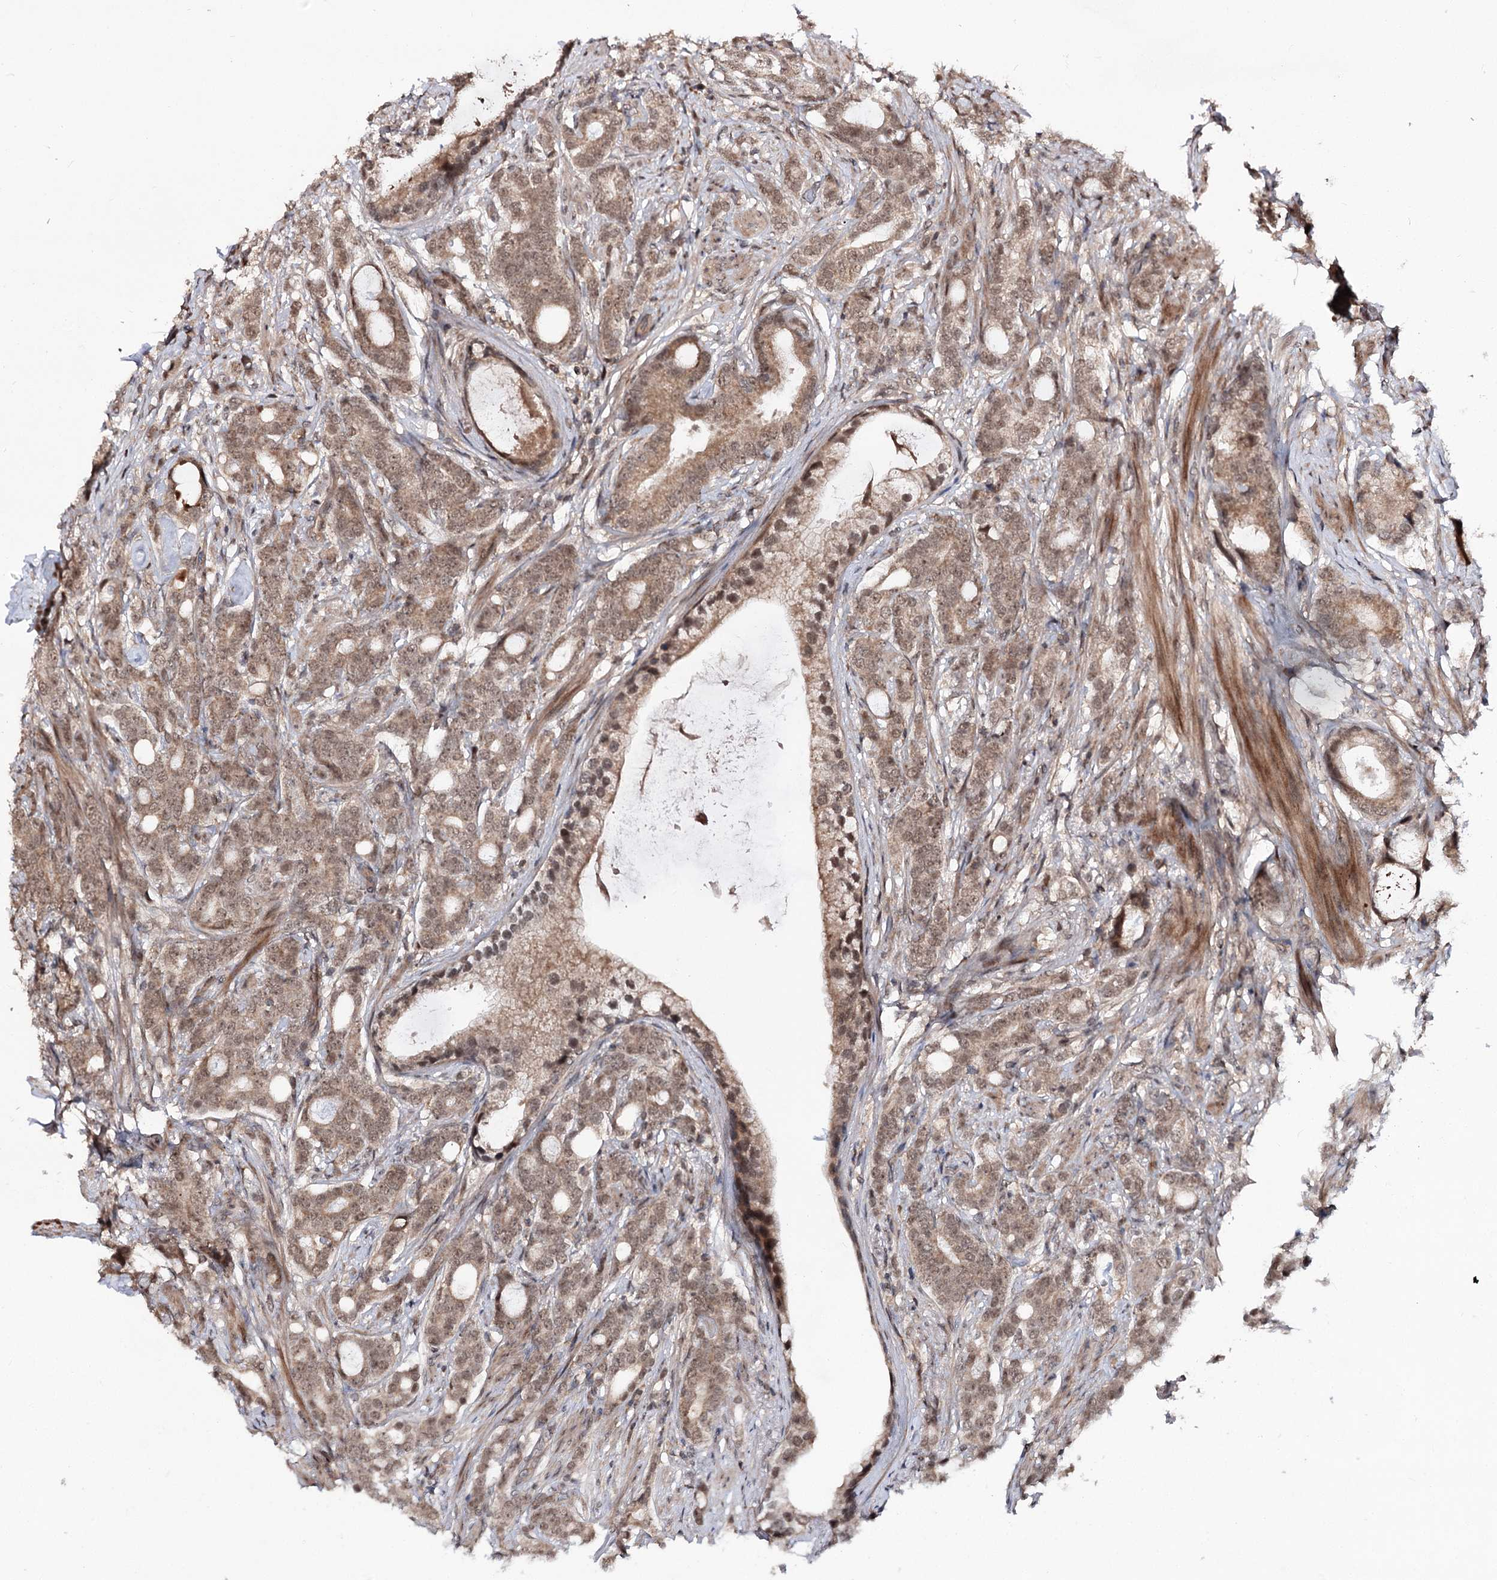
{"staining": {"intensity": "moderate", "quantity": ">75%", "location": "cytoplasmic/membranous,nuclear"}, "tissue": "prostate cancer", "cell_type": "Tumor cells", "image_type": "cancer", "snomed": [{"axis": "morphology", "description": "Adenocarcinoma, Low grade"}, {"axis": "topography", "description": "Prostate"}], "caption": "The micrograph reveals staining of prostate adenocarcinoma (low-grade), revealing moderate cytoplasmic/membranous and nuclear protein staining (brown color) within tumor cells.", "gene": "FAM53B", "patient": {"sex": "male", "age": 71}}